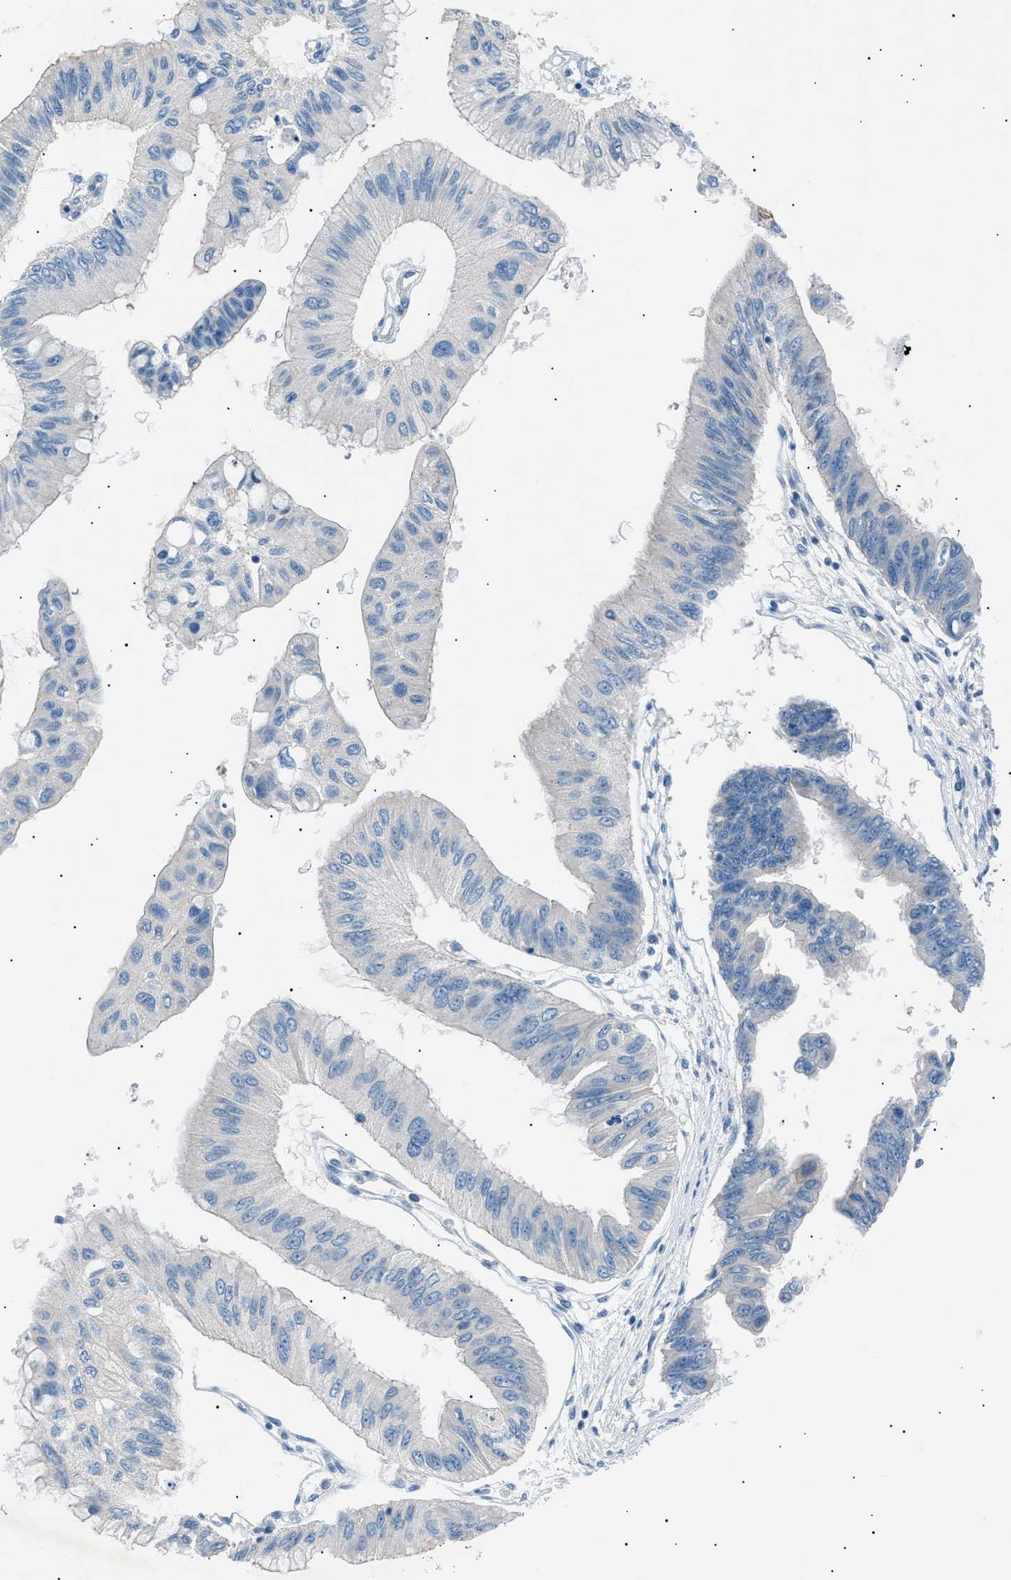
{"staining": {"intensity": "negative", "quantity": "none", "location": "none"}, "tissue": "pancreatic cancer", "cell_type": "Tumor cells", "image_type": "cancer", "snomed": [{"axis": "morphology", "description": "Adenocarcinoma, NOS"}, {"axis": "topography", "description": "Pancreas"}], "caption": "High power microscopy micrograph of an IHC histopathology image of adenocarcinoma (pancreatic), revealing no significant positivity in tumor cells.", "gene": "LRRC37B", "patient": {"sex": "female", "age": 77}}